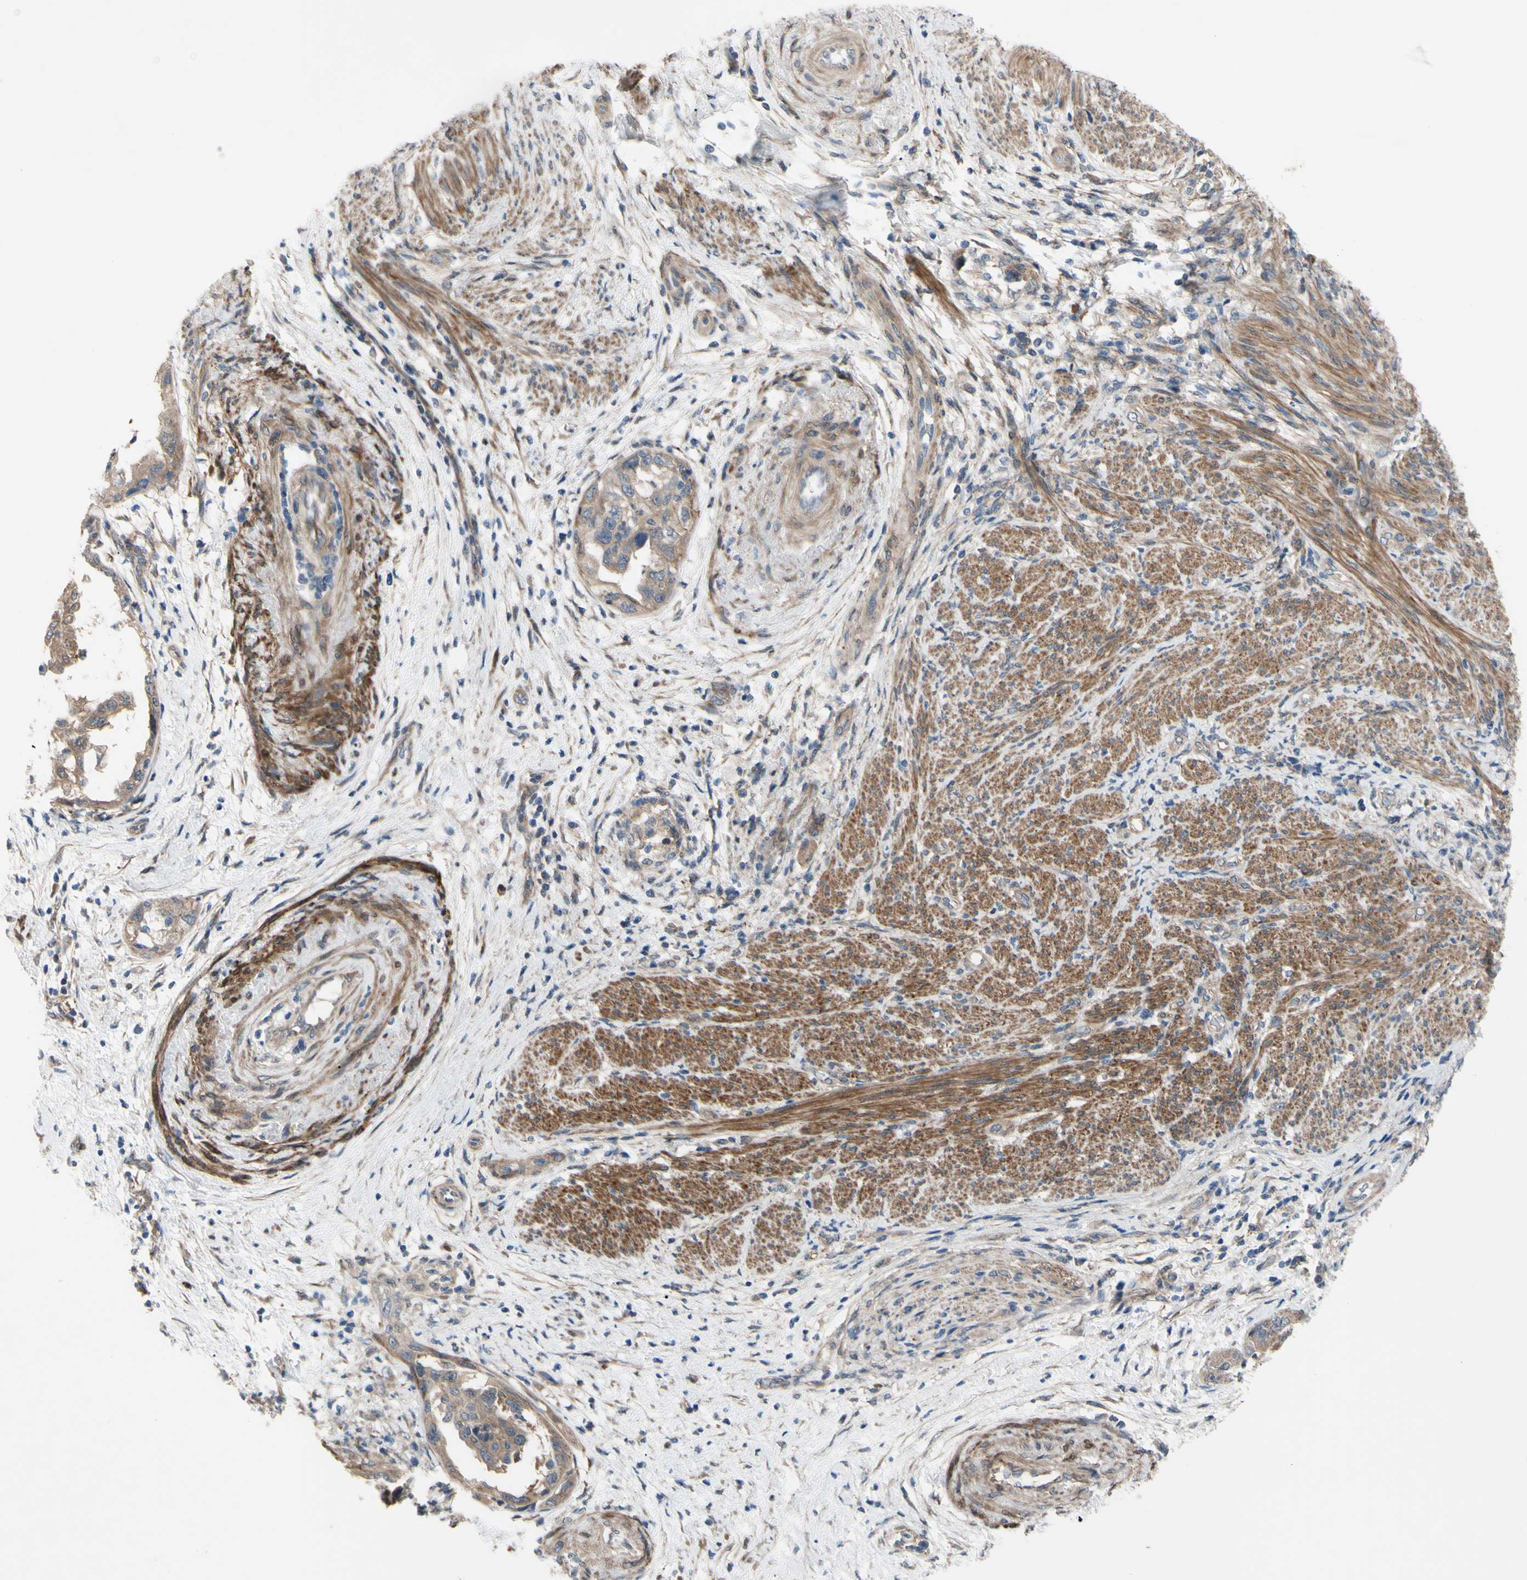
{"staining": {"intensity": "weak", "quantity": ">75%", "location": "cytoplasmic/membranous"}, "tissue": "endometrial cancer", "cell_type": "Tumor cells", "image_type": "cancer", "snomed": [{"axis": "morphology", "description": "Adenocarcinoma, NOS"}, {"axis": "topography", "description": "Endometrium"}], "caption": "IHC histopathology image of human endometrial adenocarcinoma stained for a protein (brown), which exhibits low levels of weak cytoplasmic/membranous expression in approximately >75% of tumor cells.", "gene": "SVIL", "patient": {"sex": "female", "age": 85}}